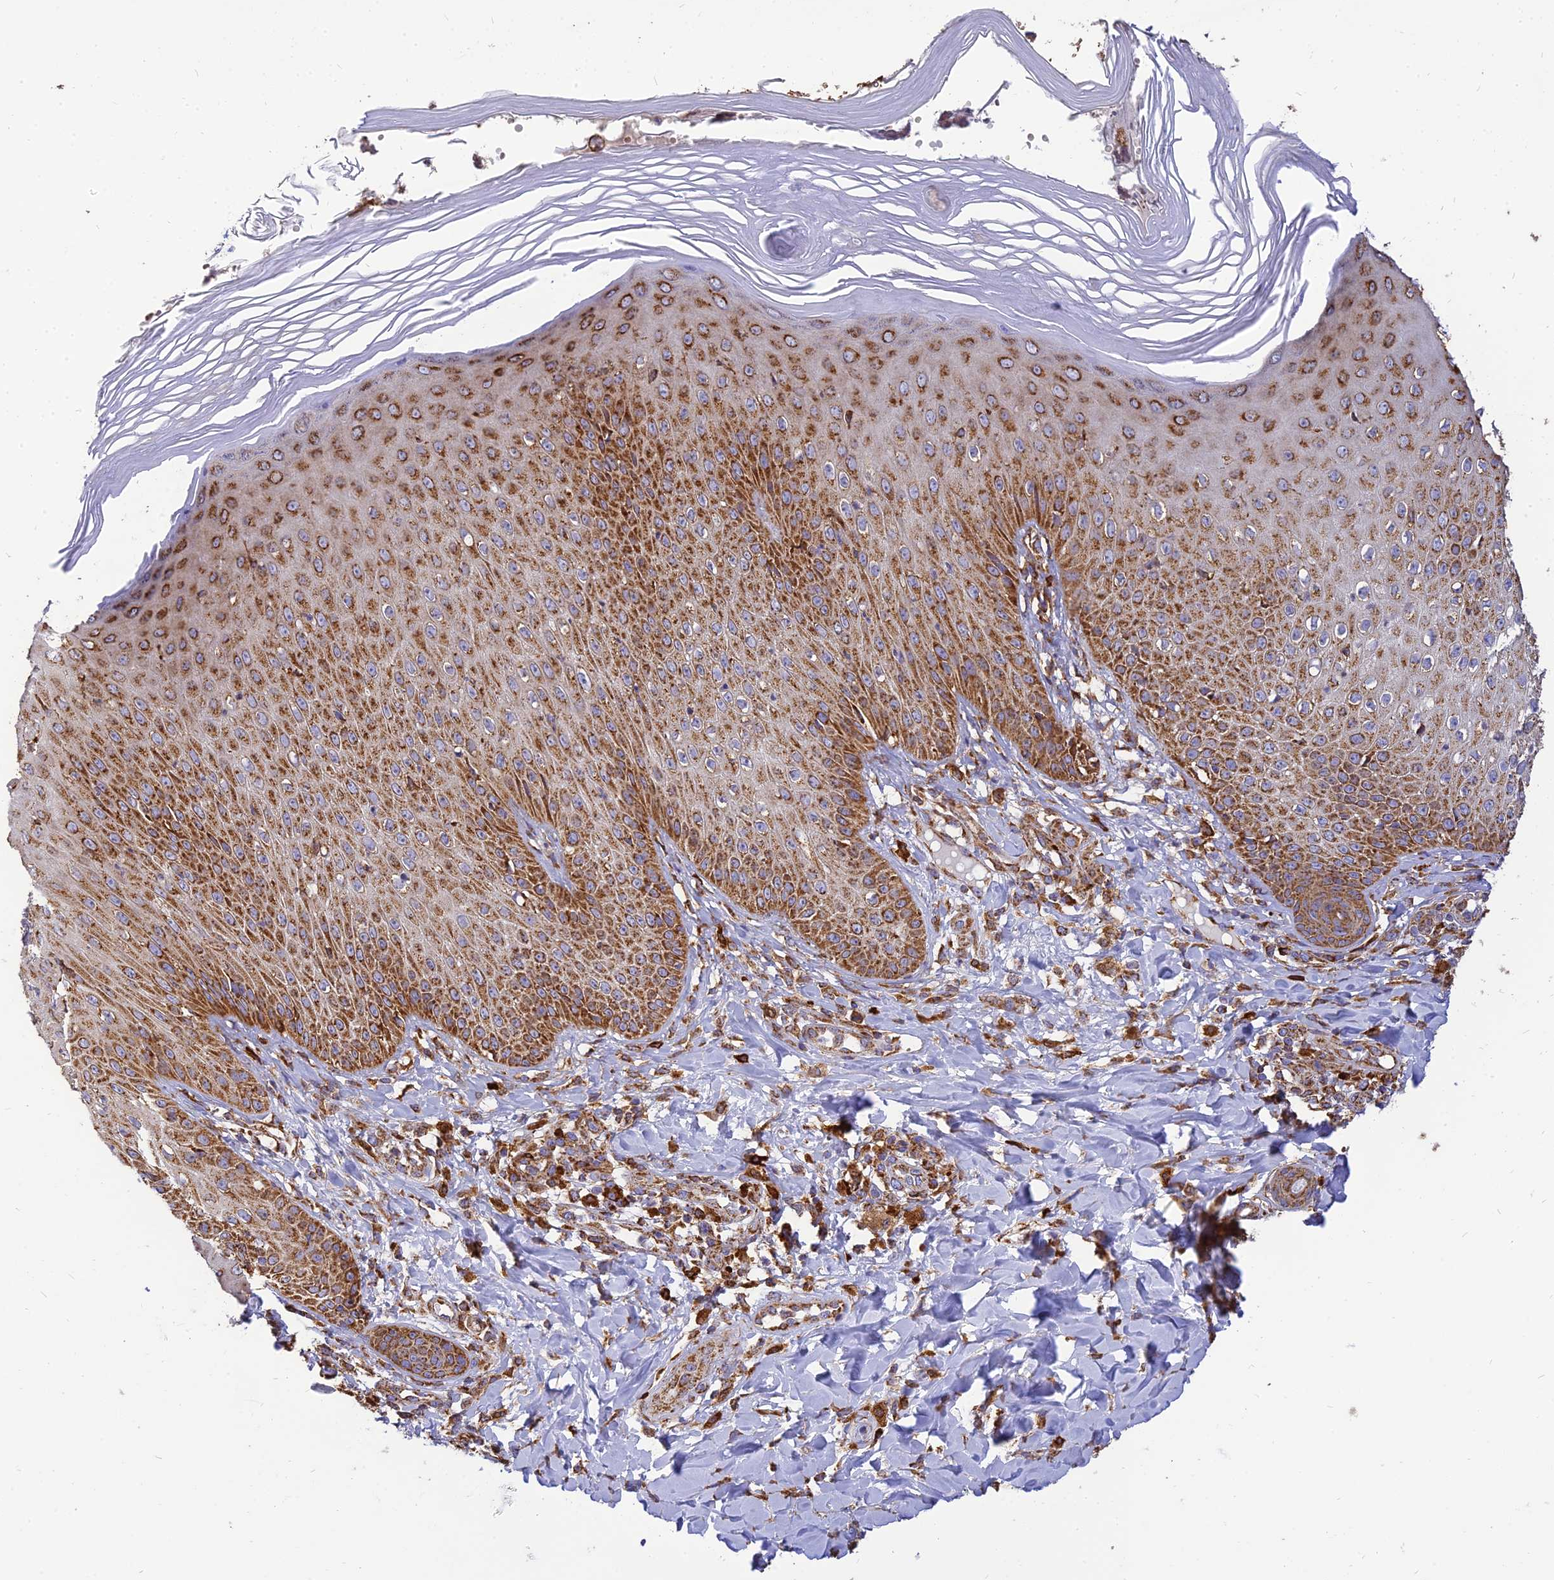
{"staining": {"intensity": "strong", "quantity": ">75%", "location": "cytoplasmic/membranous"}, "tissue": "skin", "cell_type": "Epidermal cells", "image_type": "normal", "snomed": [{"axis": "morphology", "description": "Normal tissue, NOS"}, {"axis": "morphology", "description": "Inflammation, NOS"}, {"axis": "topography", "description": "Soft tissue"}, {"axis": "topography", "description": "Anal"}], "caption": "This micrograph shows unremarkable skin stained with IHC to label a protein in brown. The cytoplasmic/membranous of epidermal cells show strong positivity for the protein. Nuclei are counter-stained blue.", "gene": "THUMPD2", "patient": {"sex": "female", "age": 15}}